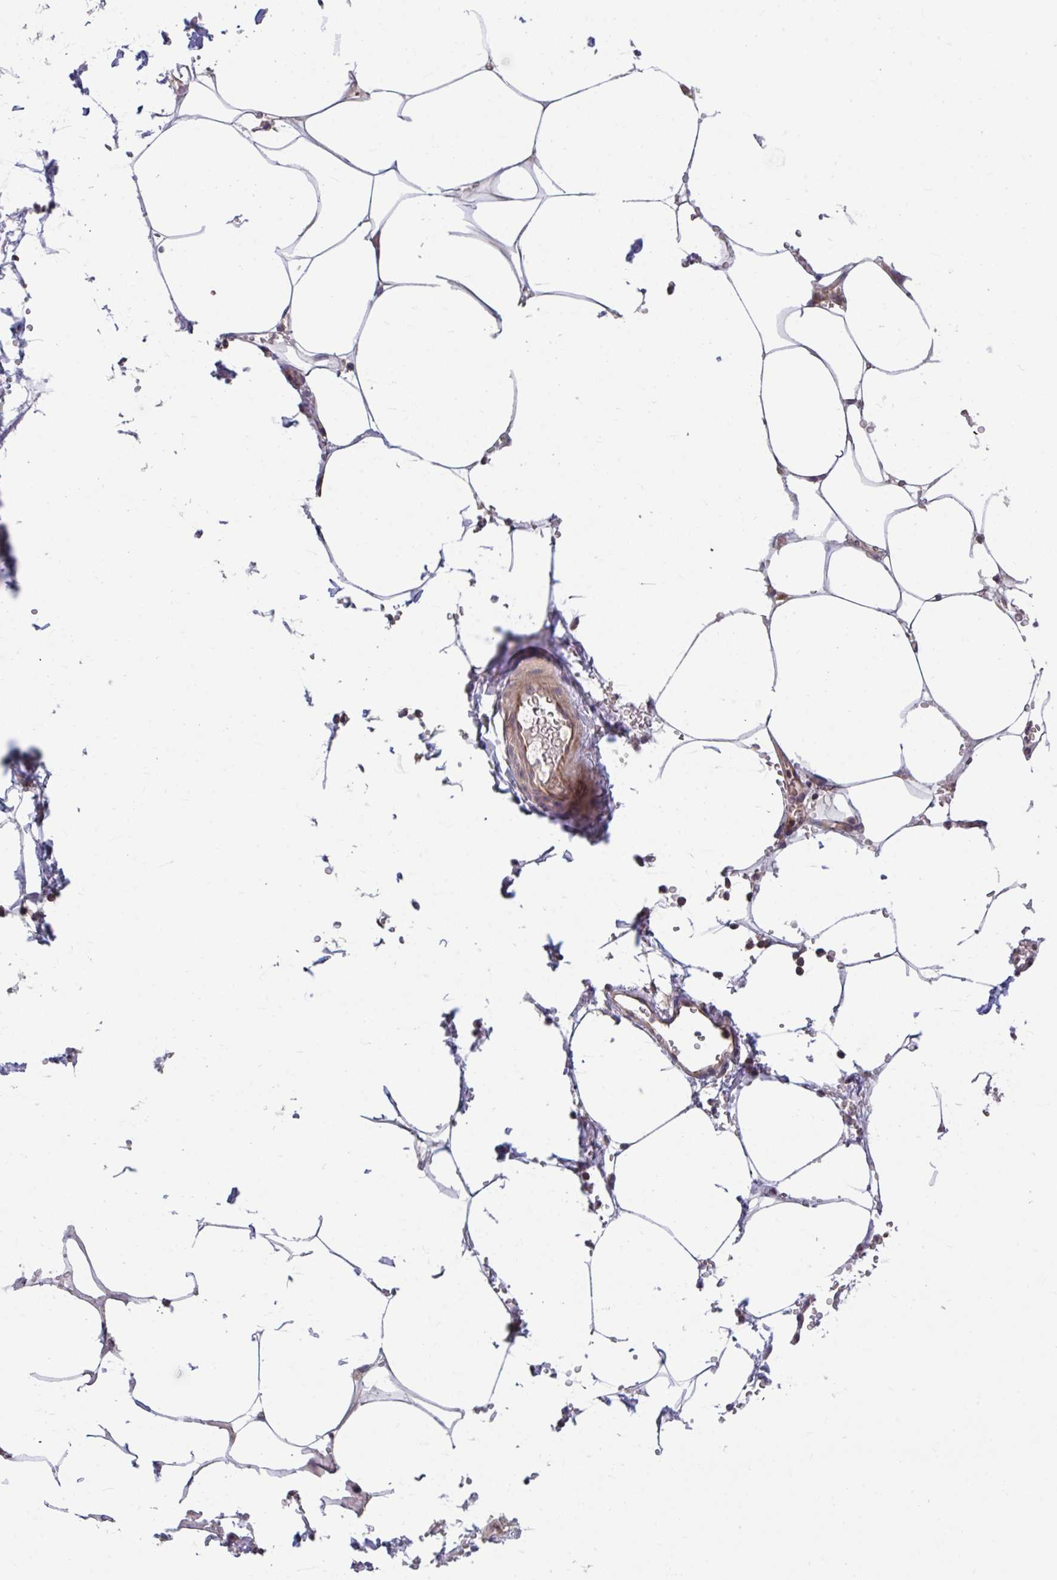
{"staining": {"intensity": "negative", "quantity": "none", "location": "none"}, "tissue": "adipose tissue", "cell_type": "Adipocytes", "image_type": "normal", "snomed": [{"axis": "morphology", "description": "Normal tissue, NOS"}, {"axis": "topography", "description": "Urinary bladder"}, {"axis": "topography", "description": "Peripheral nerve tissue"}], "caption": "This photomicrograph is of unremarkable adipose tissue stained with immunohistochemistry to label a protein in brown with the nuclei are counter-stained blue. There is no expression in adipocytes.", "gene": "IST1", "patient": {"sex": "male", "age": 55}}